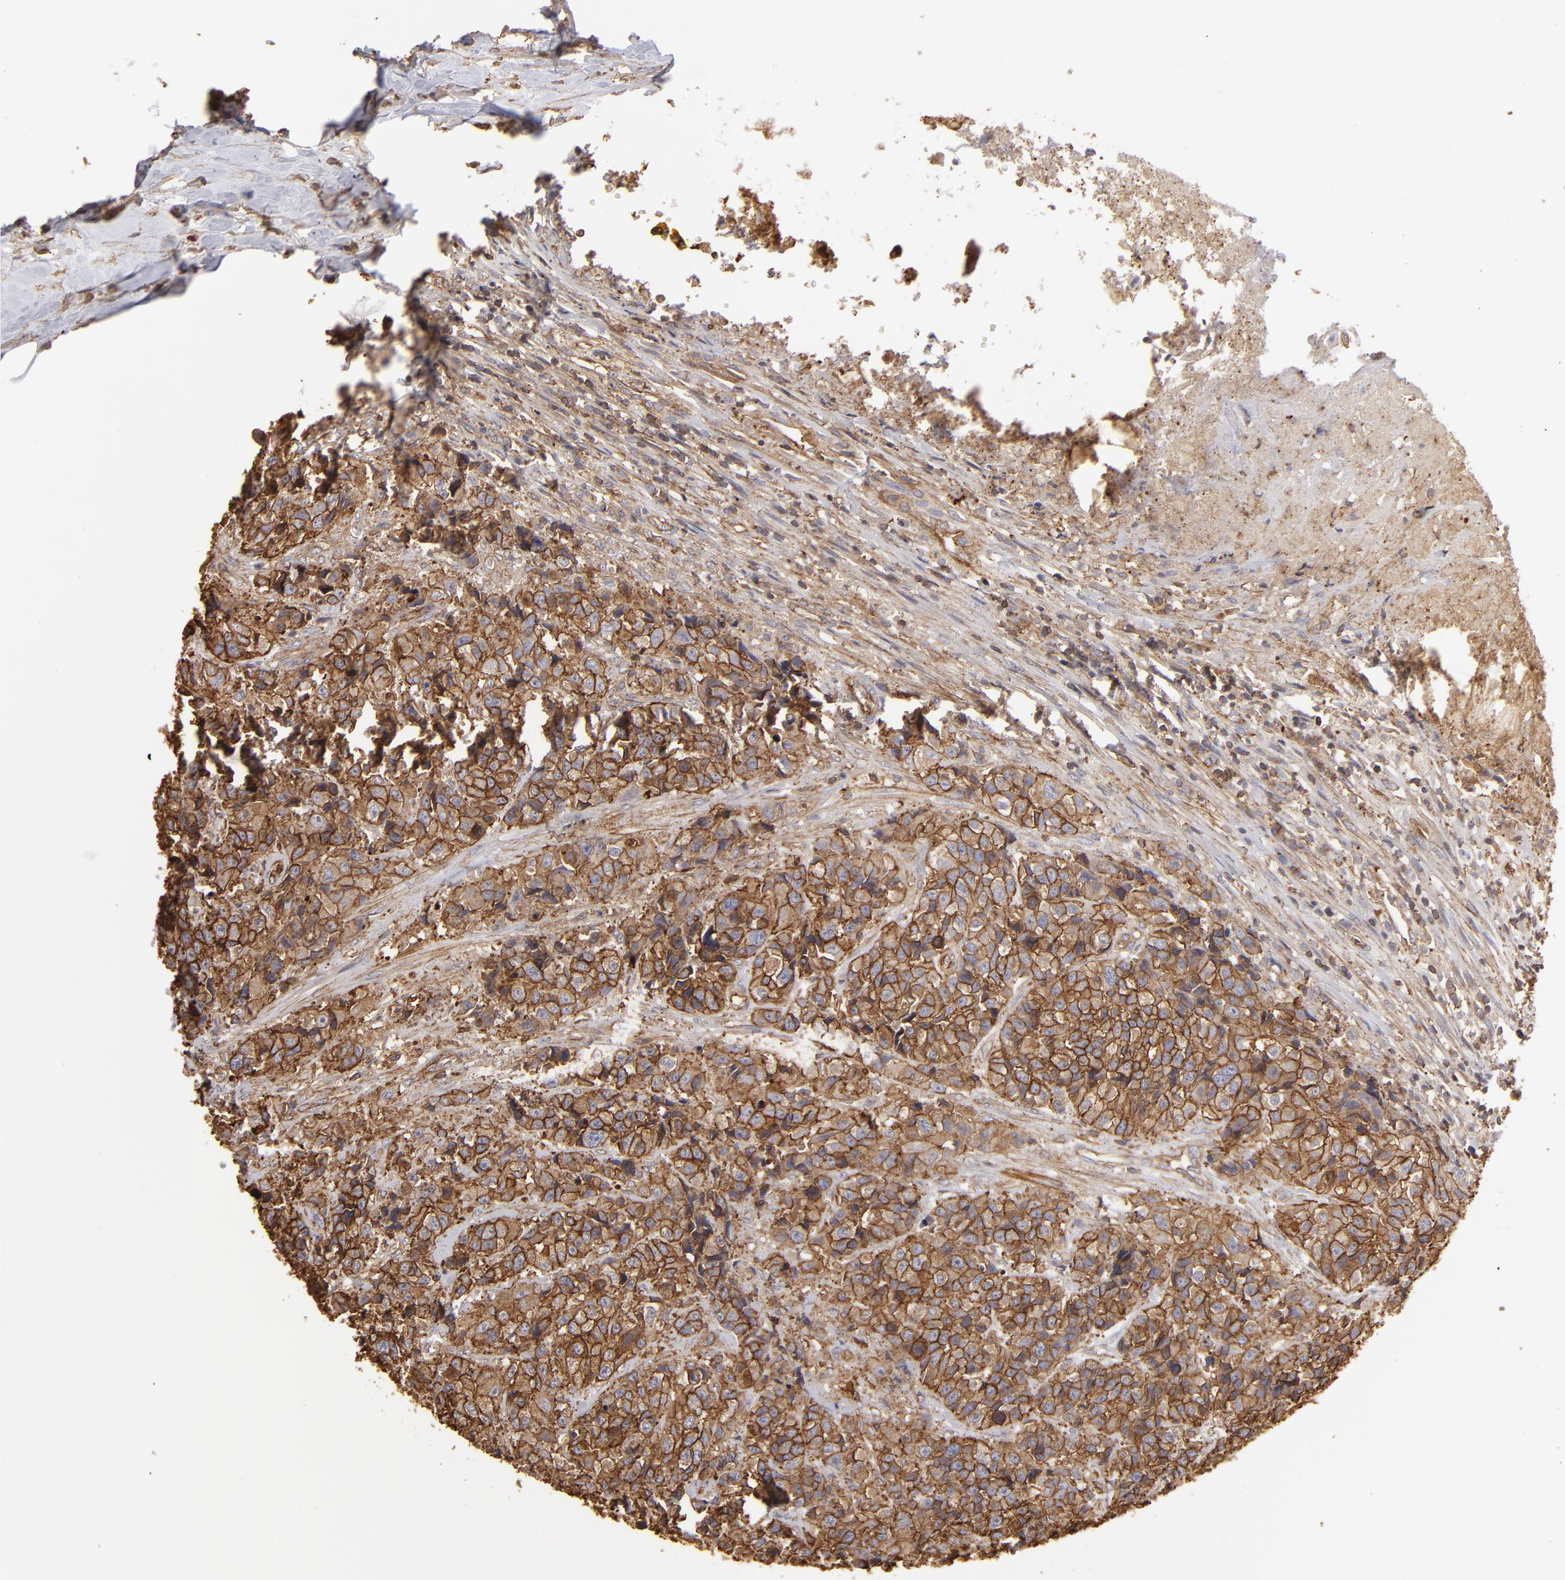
{"staining": {"intensity": "strong", "quantity": ">75%", "location": "cytoplasmic/membranous"}, "tissue": "urothelial cancer", "cell_type": "Tumor cells", "image_type": "cancer", "snomed": [{"axis": "morphology", "description": "Urothelial carcinoma, High grade"}, {"axis": "topography", "description": "Urinary bladder"}], "caption": "High-magnification brightfield microscopy of high-grade urothelial carcinoma stained with DAB (3,3'-diaminobenzidine) (brown) and counterstained with hematoxylin (blue). tumor cells exhibit strong cytoplasmic/membranous expression is appreciated in about>75% of cells. (brown staining indicates protein expression, while blue staining denotes nuclei).", "gene": "ACTB", "patient": {"sex": "female", "age": 81}}